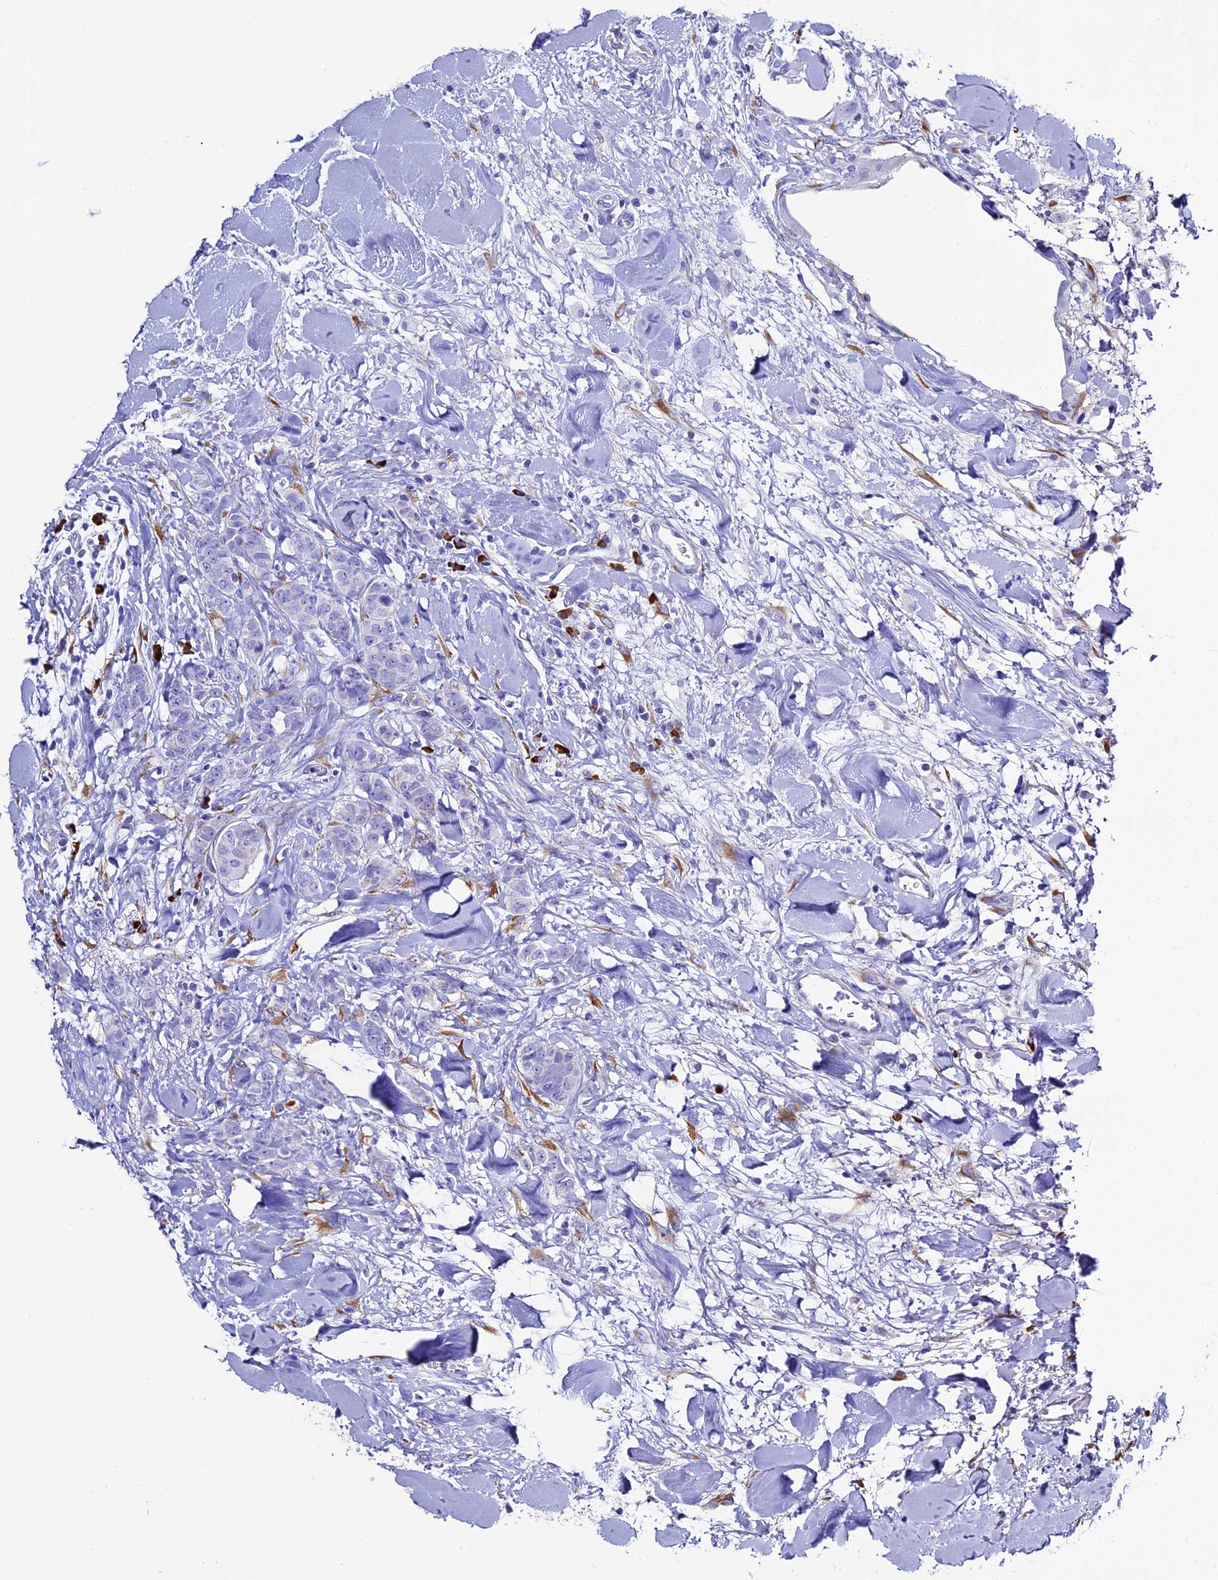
{"staining": {"intensity": "negative", "quantity": "none", "location": "none"}, "tissue": "breast cancer", "cell_type": "Tumor cells", "image_type": "cancer", "snomed": [{"axis": "morphology", "description": "Duct carcinoma"}, {"axis": "topography", "description": "Breast"}], "caption": "DAB immunohistochemical staining of breast cancer (invasive ductal carcinoma) shows no significant staining in tumor cells.", "gene": "FKBP11", "patient": {"sex": "female", "age": 40}}